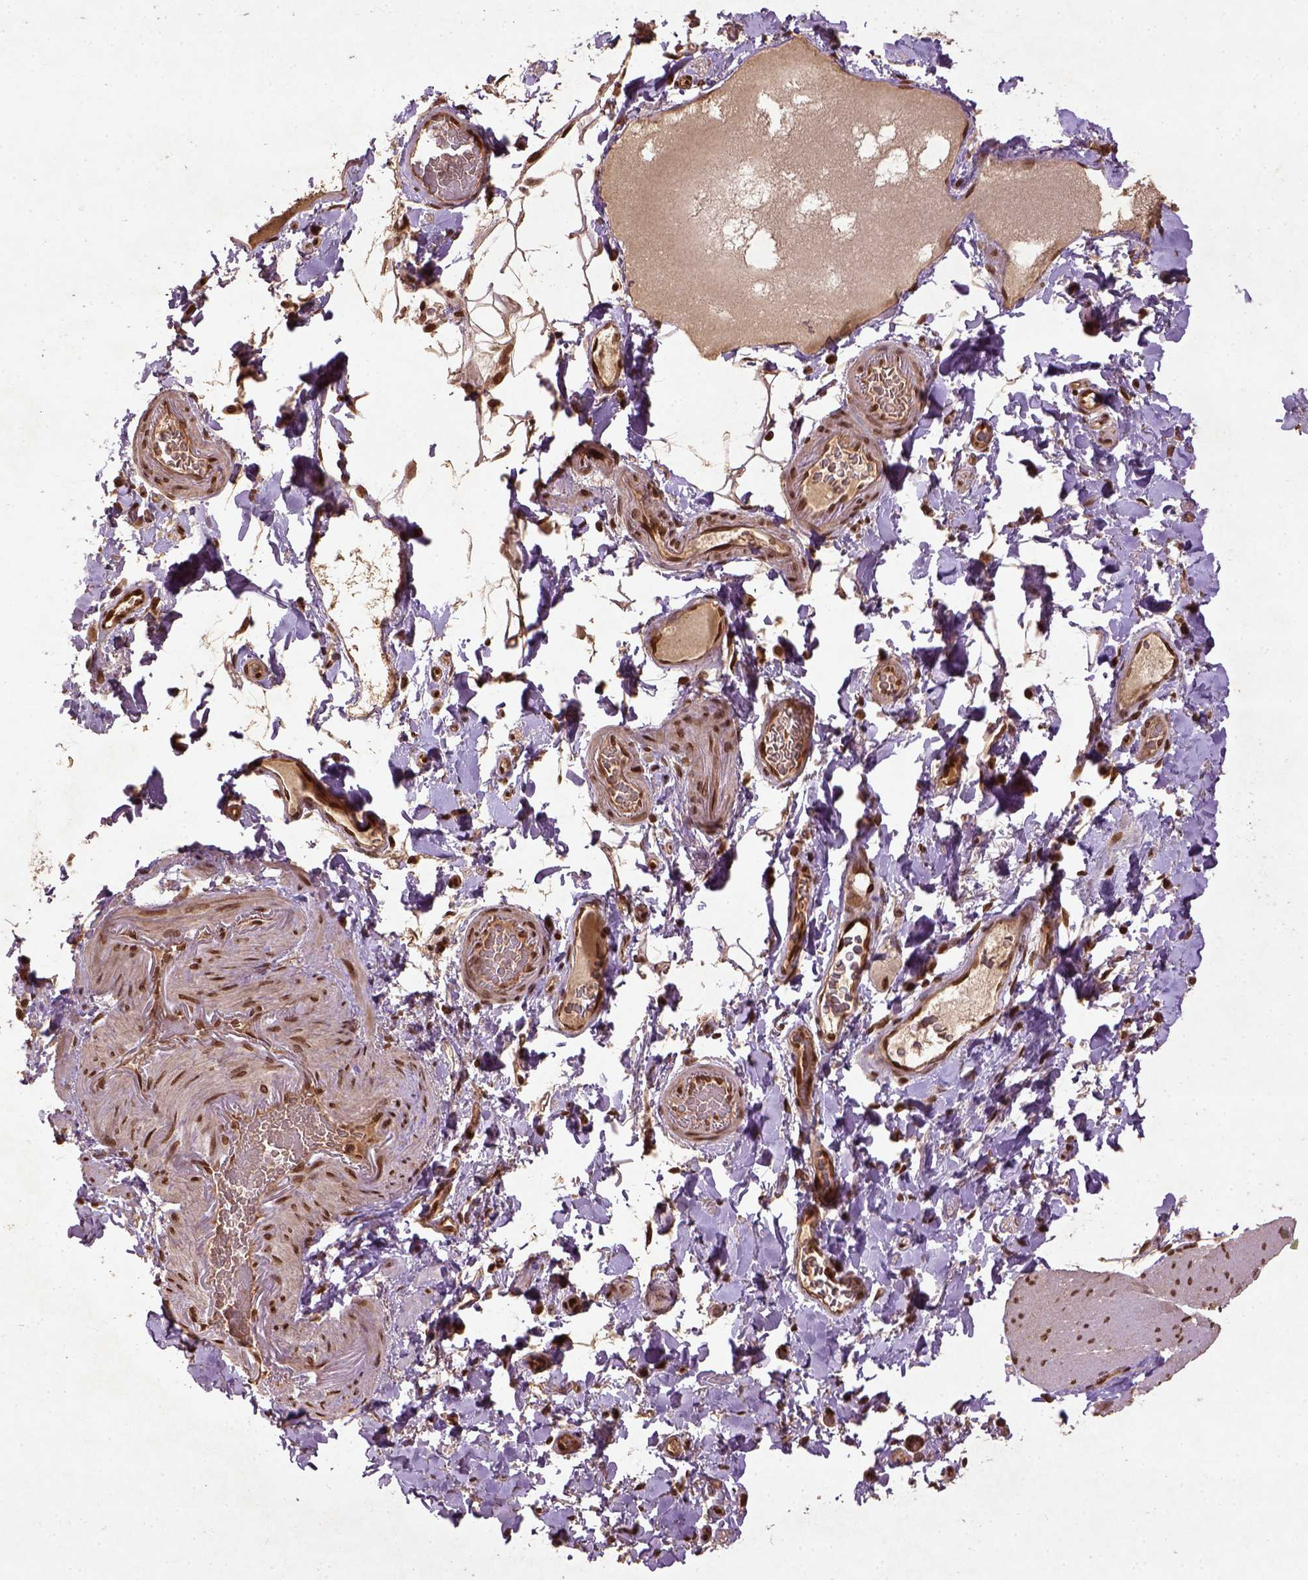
{"staining": {"intensity": "strong", "quantity": ">75%", "location": "nuclear"}, "tissue": "smooth muscle", "cell_type": "Smooth muscle cells", "image_type": "normal", "snomed": [{"axis": "morphology", "description": "Normal tissue, NOS"}, {"axis": "topography", "description": "Smooth muscle"}, {"axis": "topography", "description": "Colon"}], "caption": "Immunohistochemical staining of normal smooth muscle exhibits strong nuclear protein staining in approximately >75% of smooth muscle cells.", "gene": "BANF1", "patient": {"sex": "male", "age": 73}}